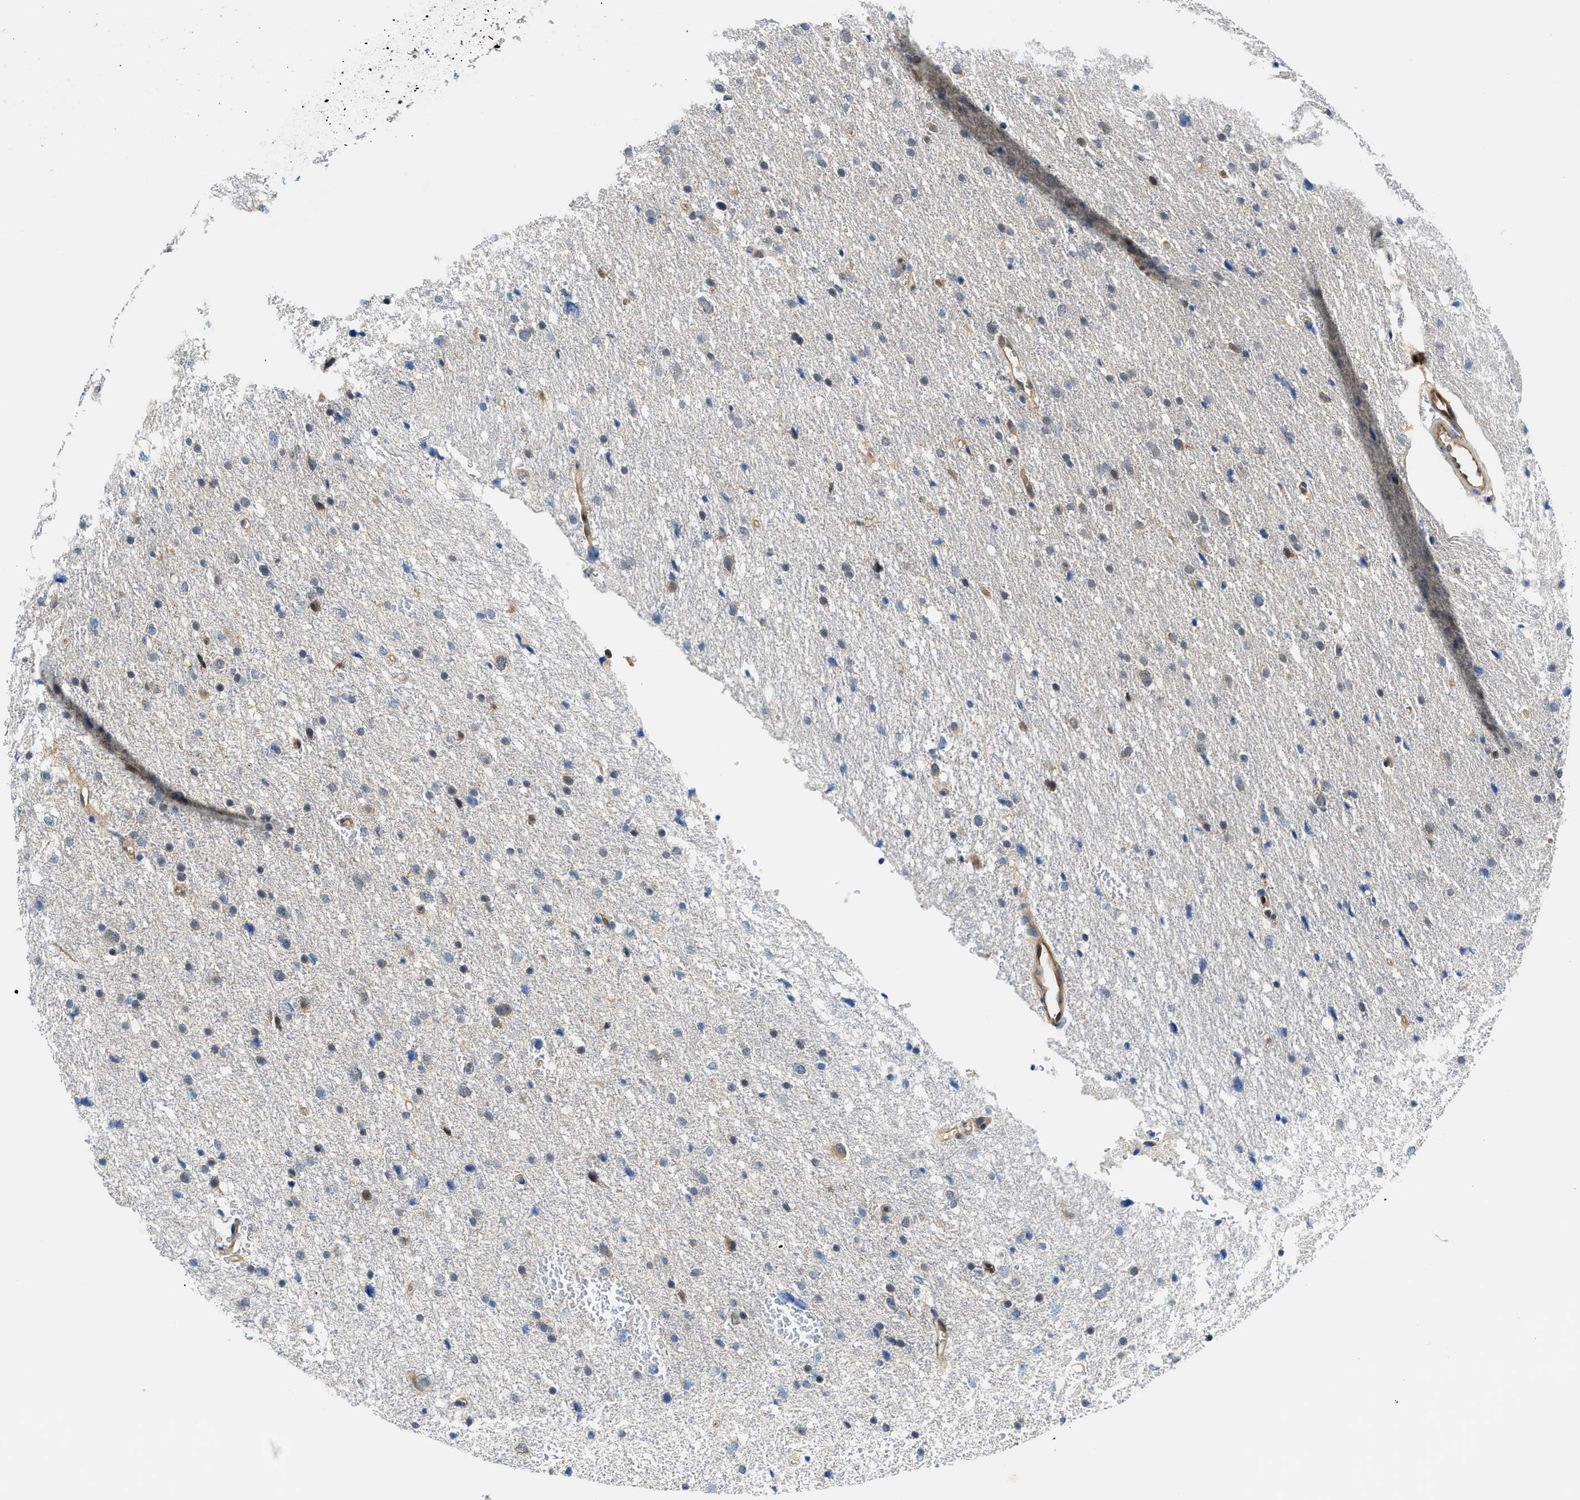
{"staining": {"intensity": "moderate", "quantity": "<25%", "location": "cytoplasmic/membranous,nuclear"}, "tissue": "glioma", "cell_type": "Tumor cells", "image_type": "cancer", "snomed": [{"axis": "morphology", "description": "Glioma, malignant, Low grade"}, {"axis": "topography", "description": "Brain"}], "caption": "The photomicrograph reveals staining of glioma, revealing moderate cytoplasmic/membranous and nuclear protein staining (brown color) within tumor cells. Nuclei are stained in blue.", "gene": "LTA4H", "patient": {"sex": "female", "age": 37}}